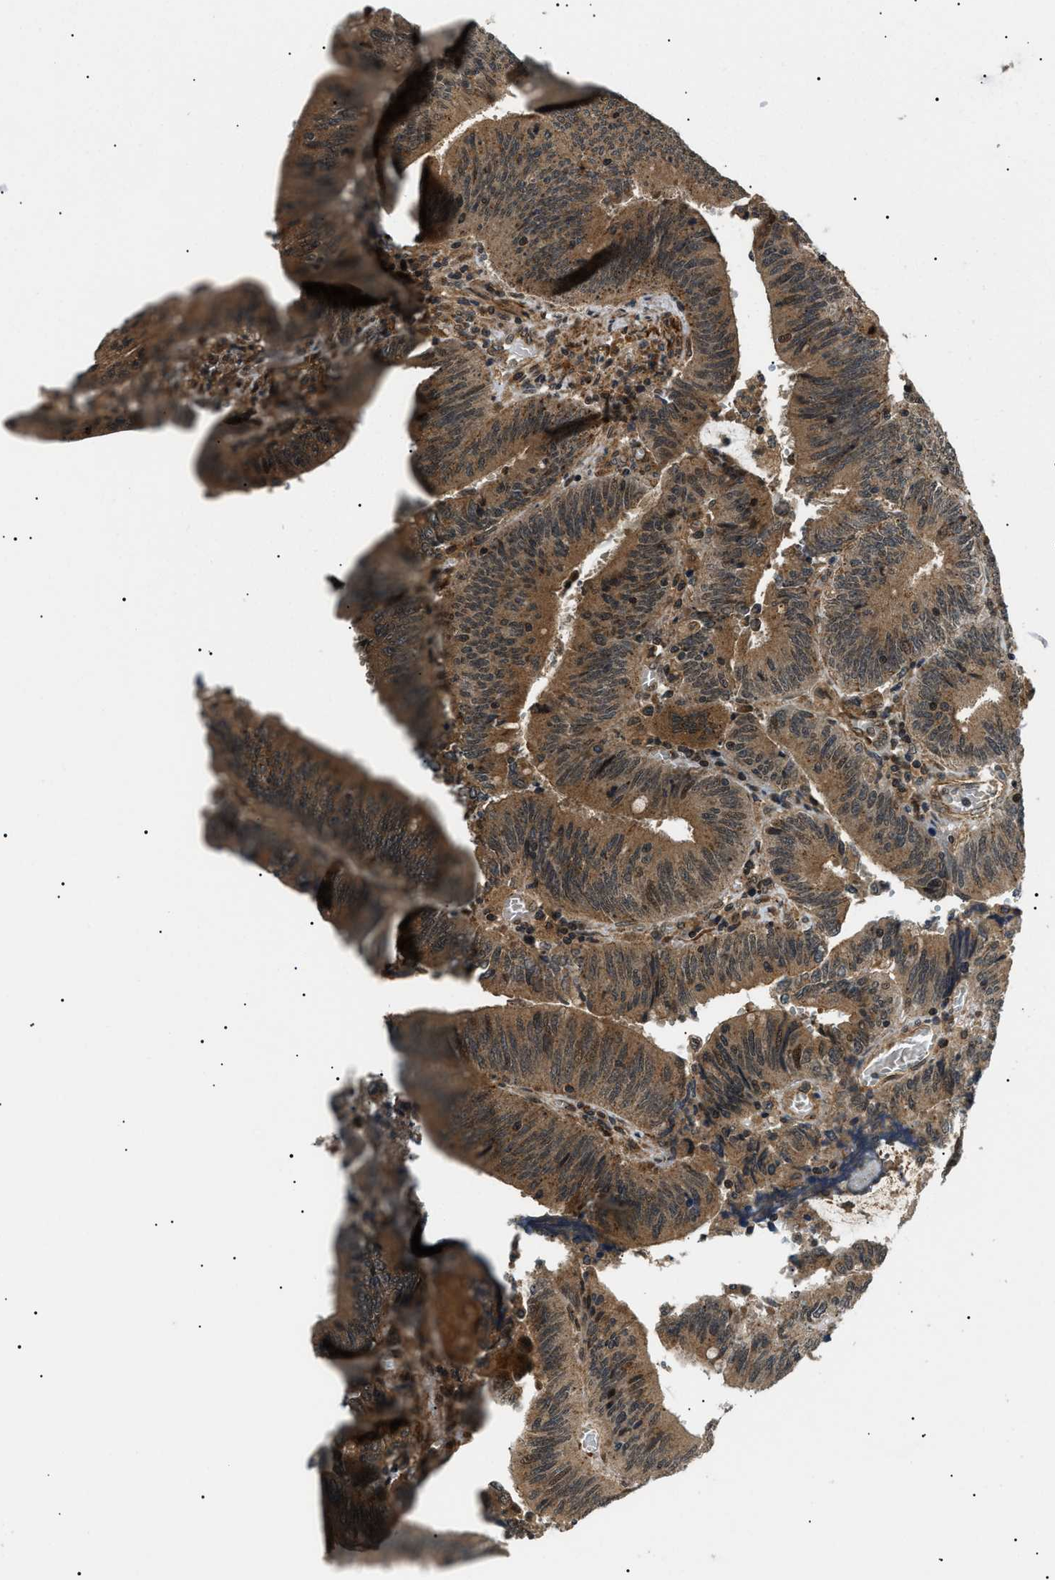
{"staining": {"intensity": "moderate", "quantity": ">75%", "location": "cytoplasmic/membranous"}, "tissue": "colorectal cancer", "cell_type": "Tumor cells", "image_type": "cancer", "snomed": [{"axis": "morphology", "description": "Normal tissue, NOS"}, {"axis": "morphology", "description": "Adenocarcinoma, NOS"}, {"axis": "topography", "description": "Rectum"}], "caption": "A micrograph showing moderate cytoplasmic/membranous positivity in about >75% of tumor cells in colorectal cancer (adenocarcinoma), as visualized by brown immunohistochemical staining.", "gene": "ATP6AP1", "patient": {"sex": "female", "age": 66}}